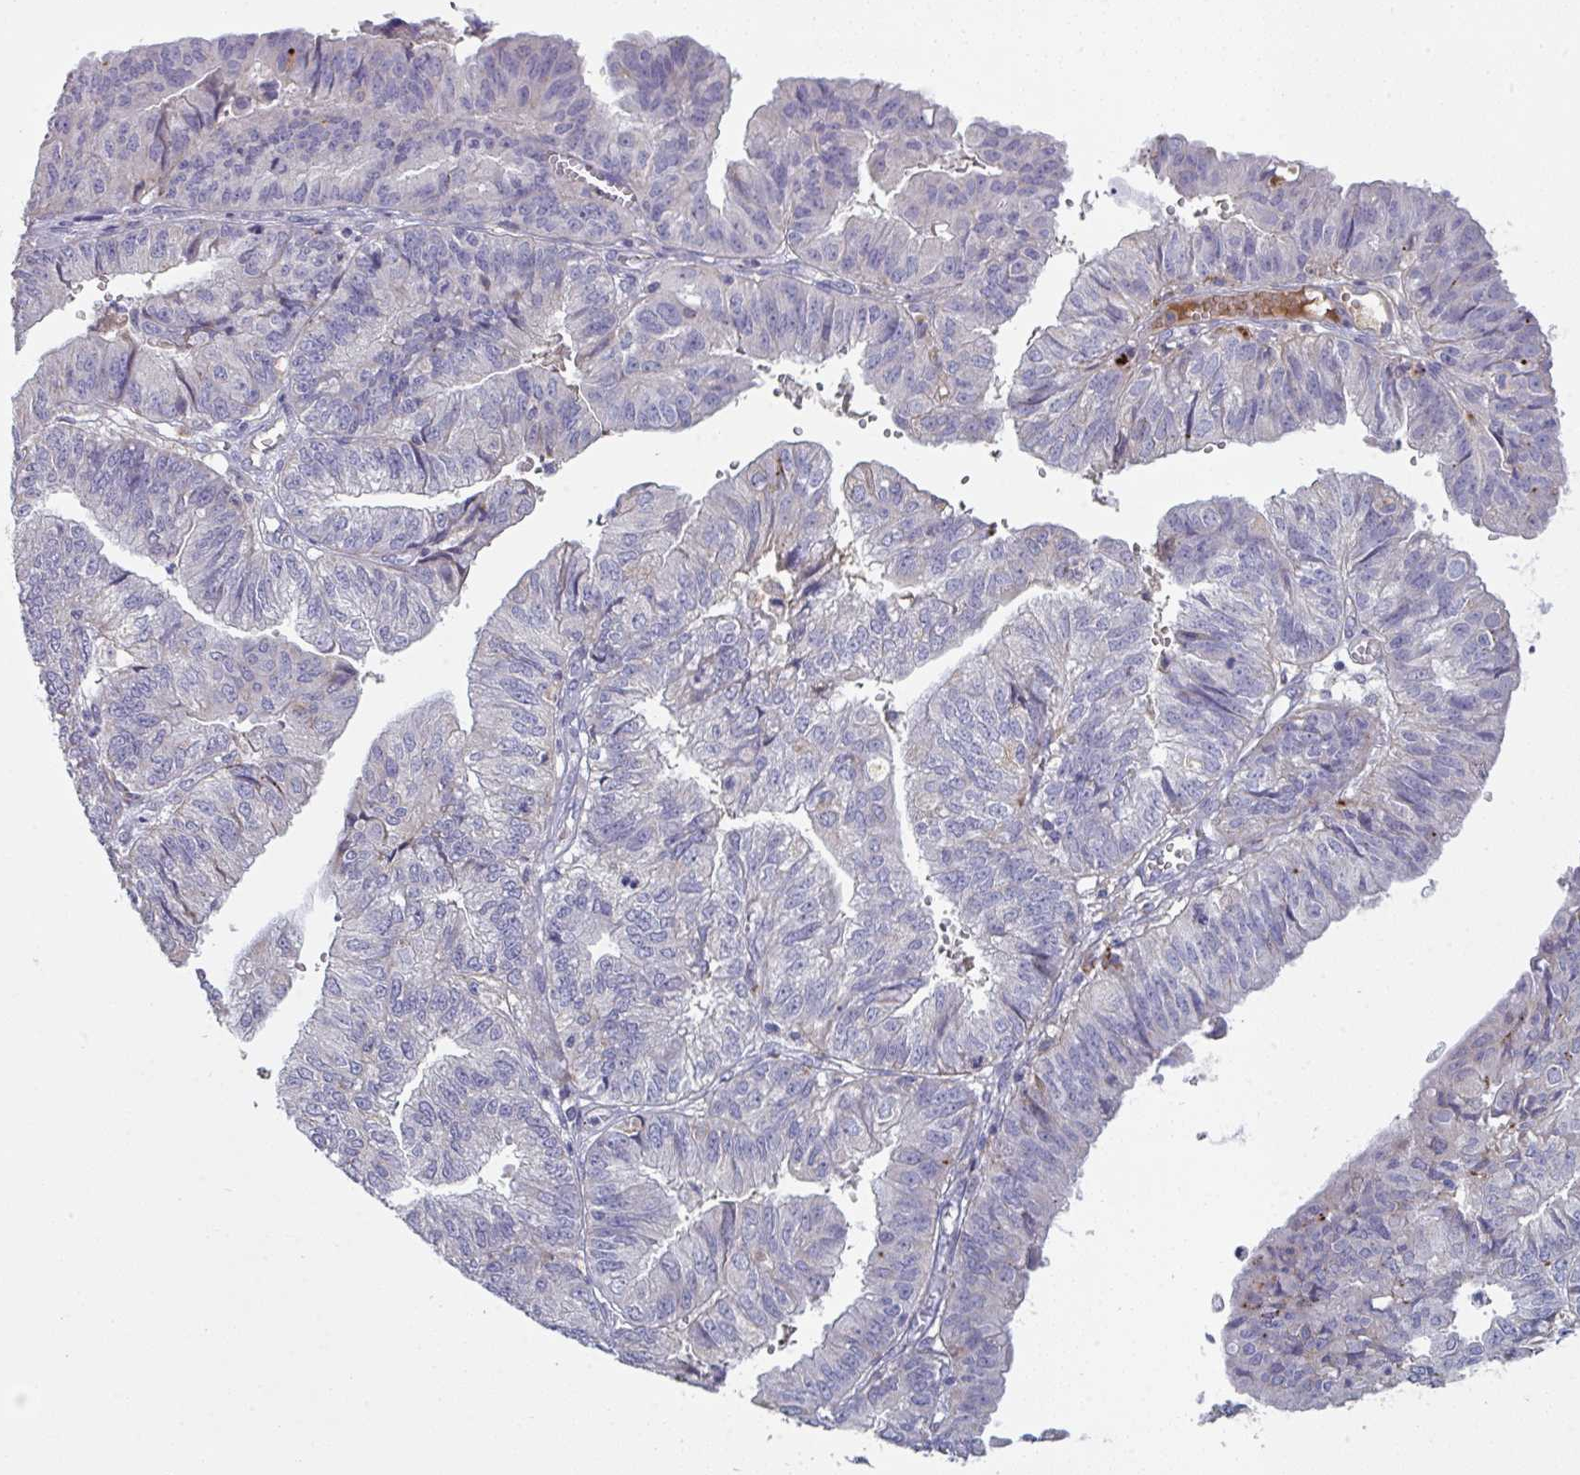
{"staining": {"intensity": "moderate", "quantity": "<25%", "location": "cytoplasmic/membranous"}, "tissue": "endometrial cancer", "cell_type": "Tumor cells", "image_type": "cancer", "snomed": [{"axis": "morphology", "description": "Adenocarcinoma, NOS"}, {"axis": "topography", "description": "Endometrium"}], "caption": "This image displays IHC staining of endometrial adenocarcinoma, with low moderate cytoplasmic/membranous staining in approximately <25% of tumor cells.", "gene": "HGFAC", "patient": {"sex": "female", "age": 56}}